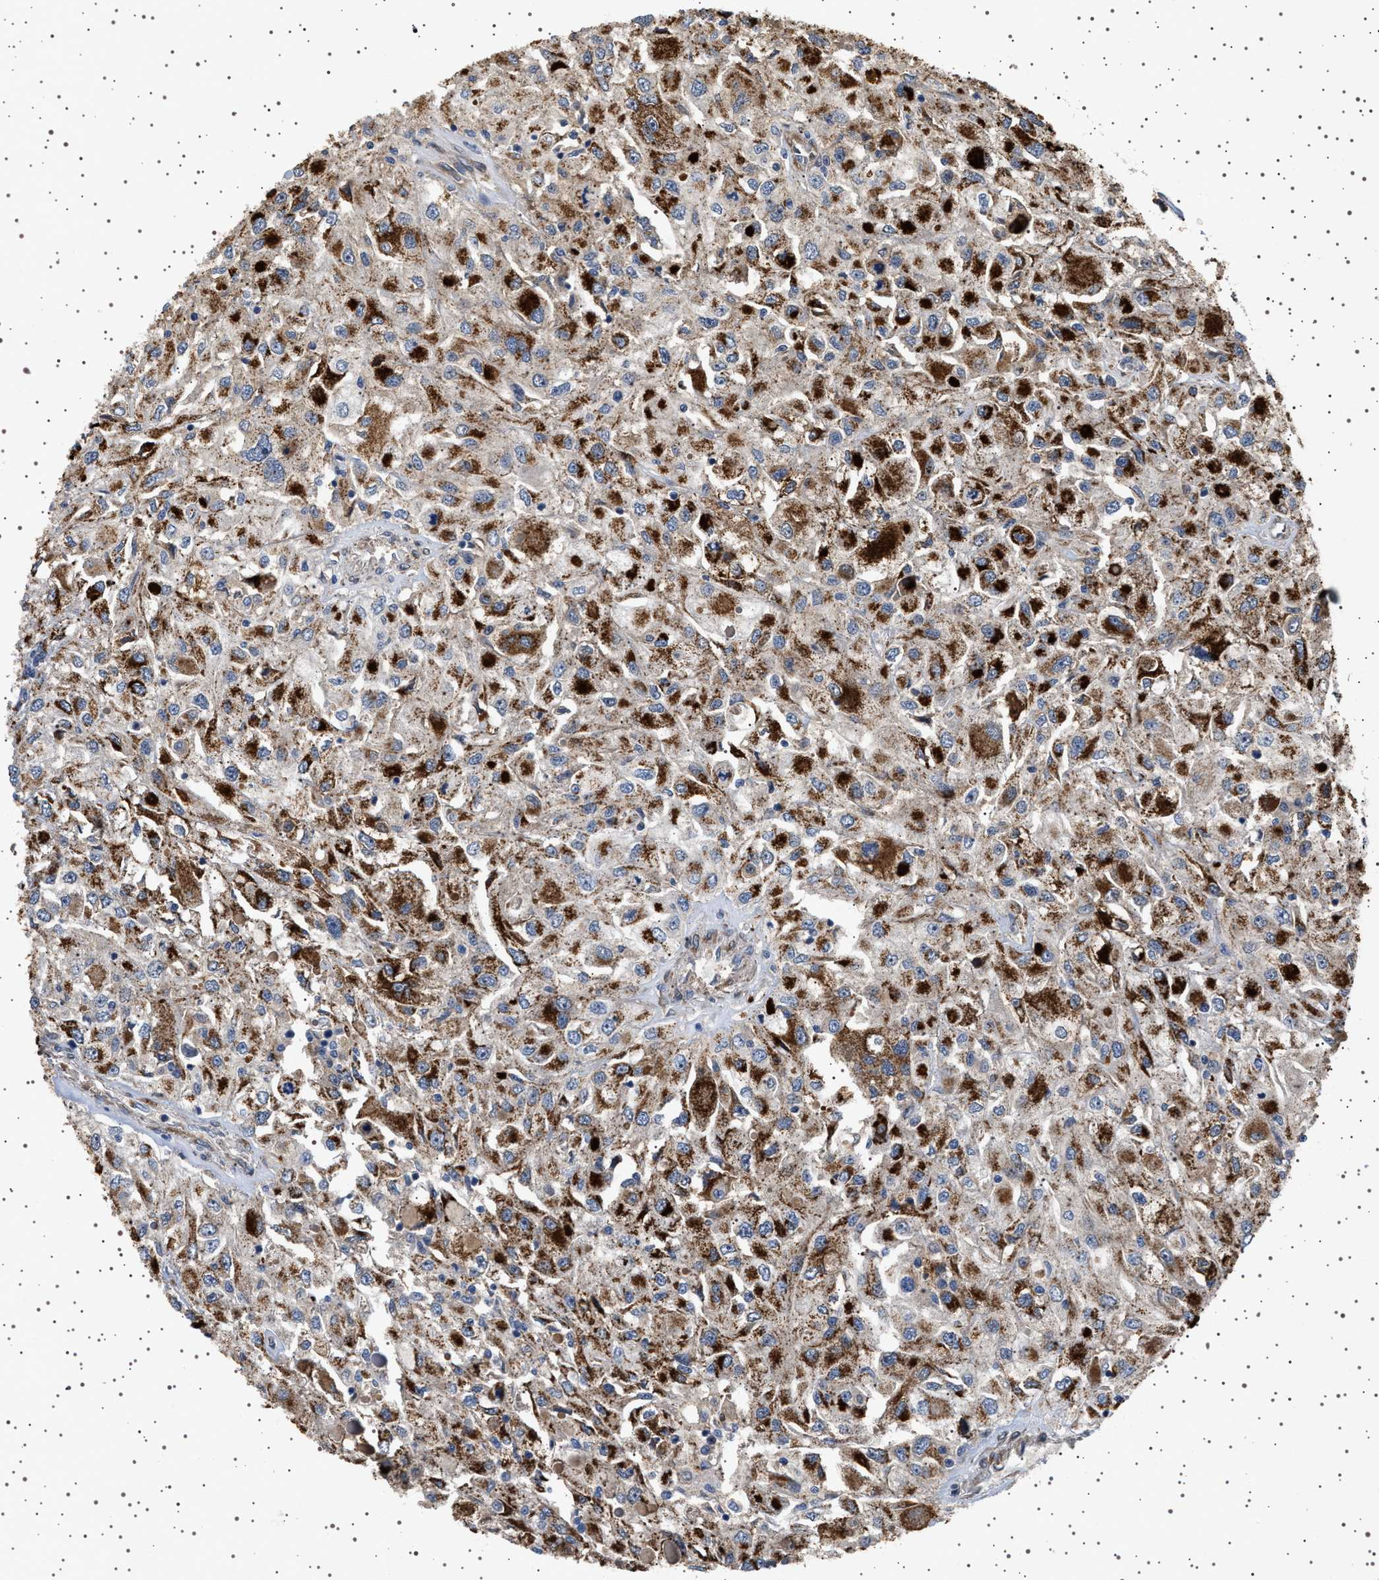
{"staining": {"intensity": "moderate", "quantity": ">75%", "location": "cytoplasmic/membranous"}, "tissue": "renal cancer", "cell_type": "Tumor cells", "image_type": "cancer", "snomed": [{"axis": "morphology", "description": "Adenocarcinoma, NOS"}, {"axis": "topography", "description": "Kidney"}], "caption": "DAB immunohistochemical staining of renal cancer (adenocarcinoma) reveals moderate cytoplasmic/membranous protein staining in about >75% of tumor cells. The staining was performed using DAB (3,3'-diaminobenzidine), with brown indicating positive protein expression. Nuclei are stained blue with hematoxylin.", "gene": "GUCY1B1", "patient": {"sex": "female", "age": 52}}